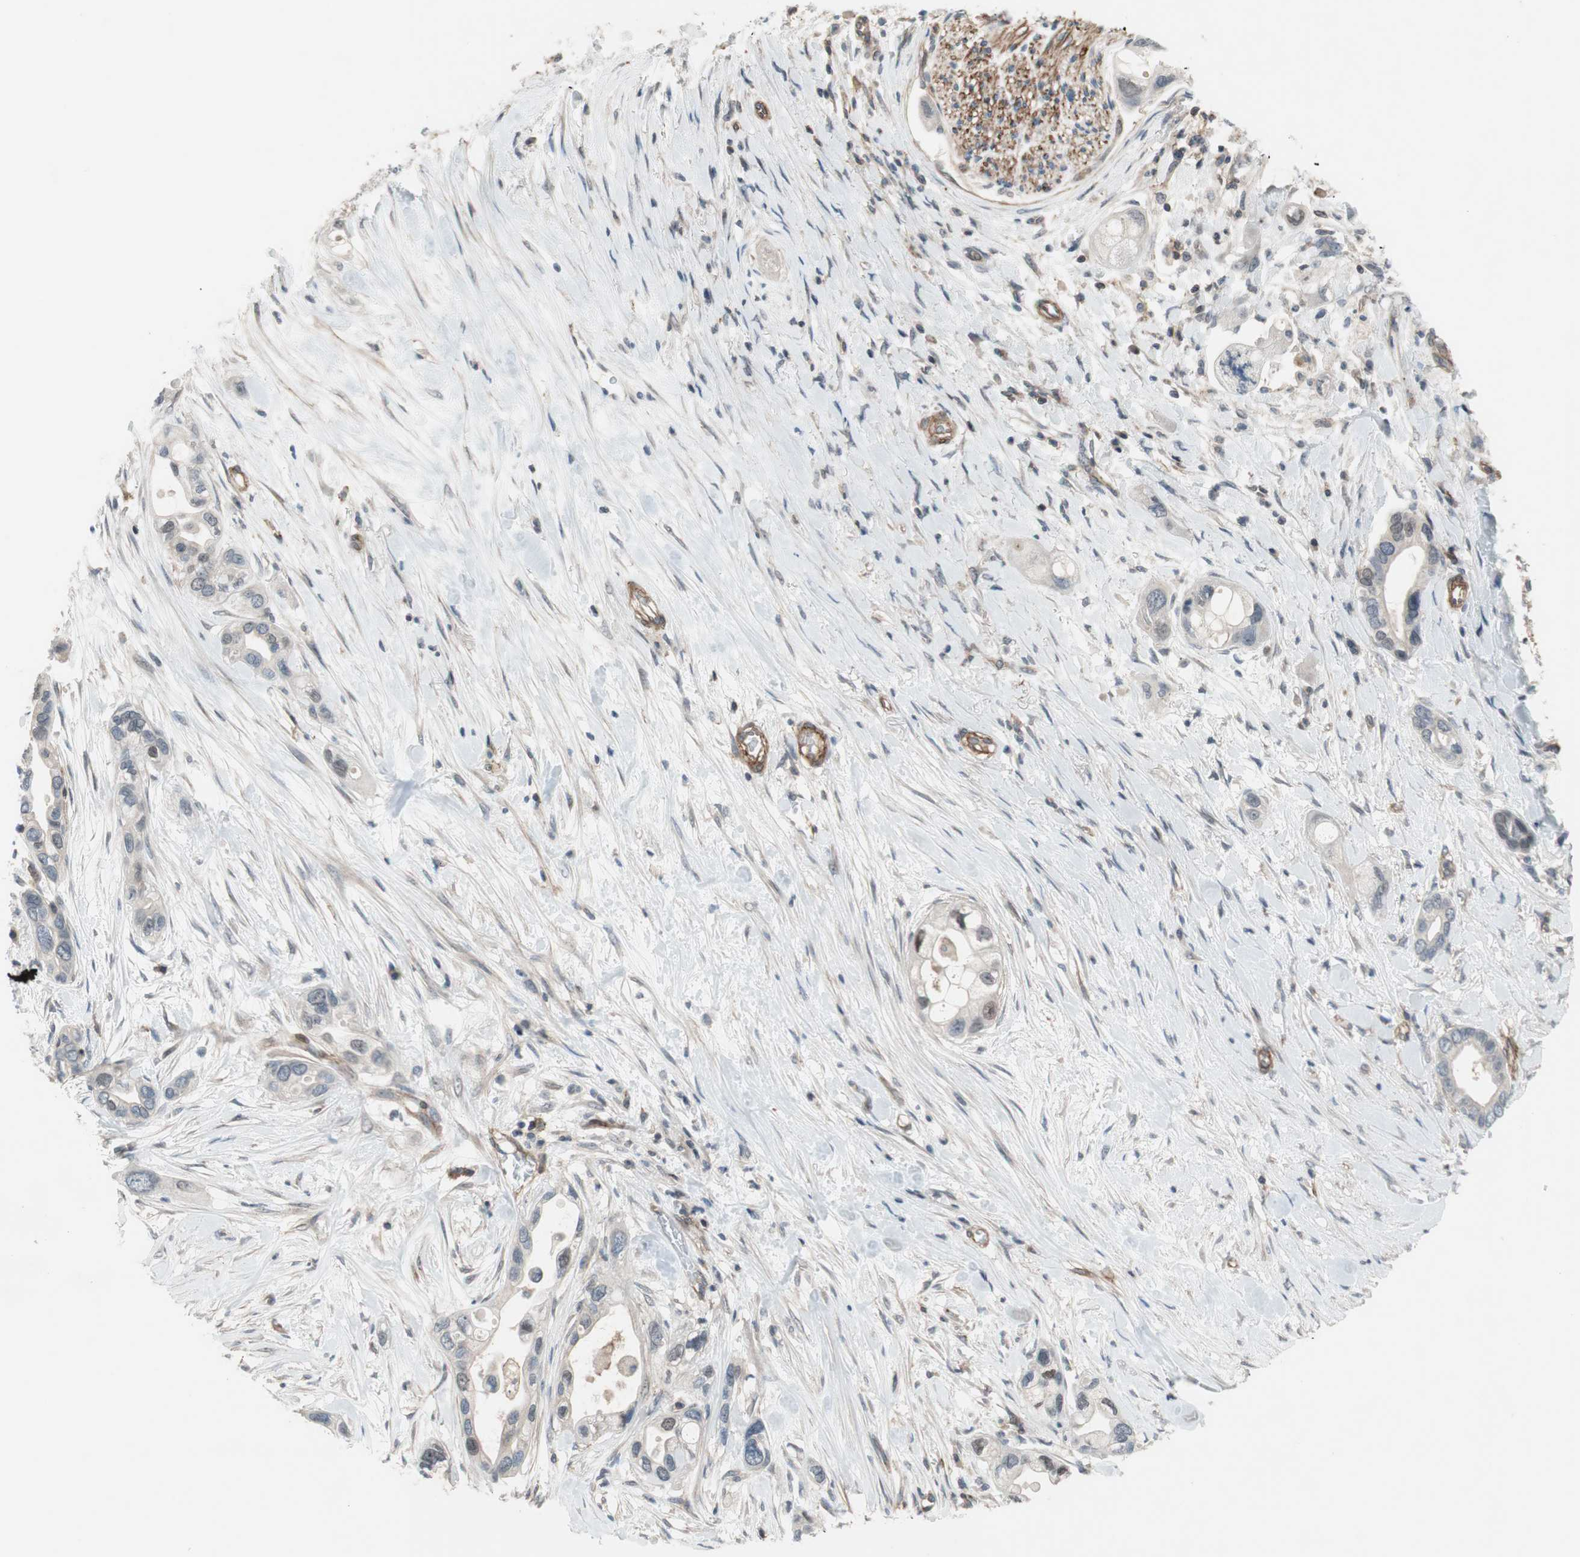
{"staining": {"intensity": "moderate", "quantity": "<25%", "location": "nuclear"}, "tissue": "pancreatic cancer", "cell_type": "Tumor cells", "image_type": "cancer", "snomed": [{"axis": "morphology", "description": "Adenocarcinoma, NOS"}, {"axis": "topography", "description": "Pancreas"}], "caption": "A micrograph of human pancreatic cancer stained for a protein demonstrates moderate nuclear brown staining in tumor cells.", "gene": "GRHL1", "patient": {"sex": "female", "age": 77}}